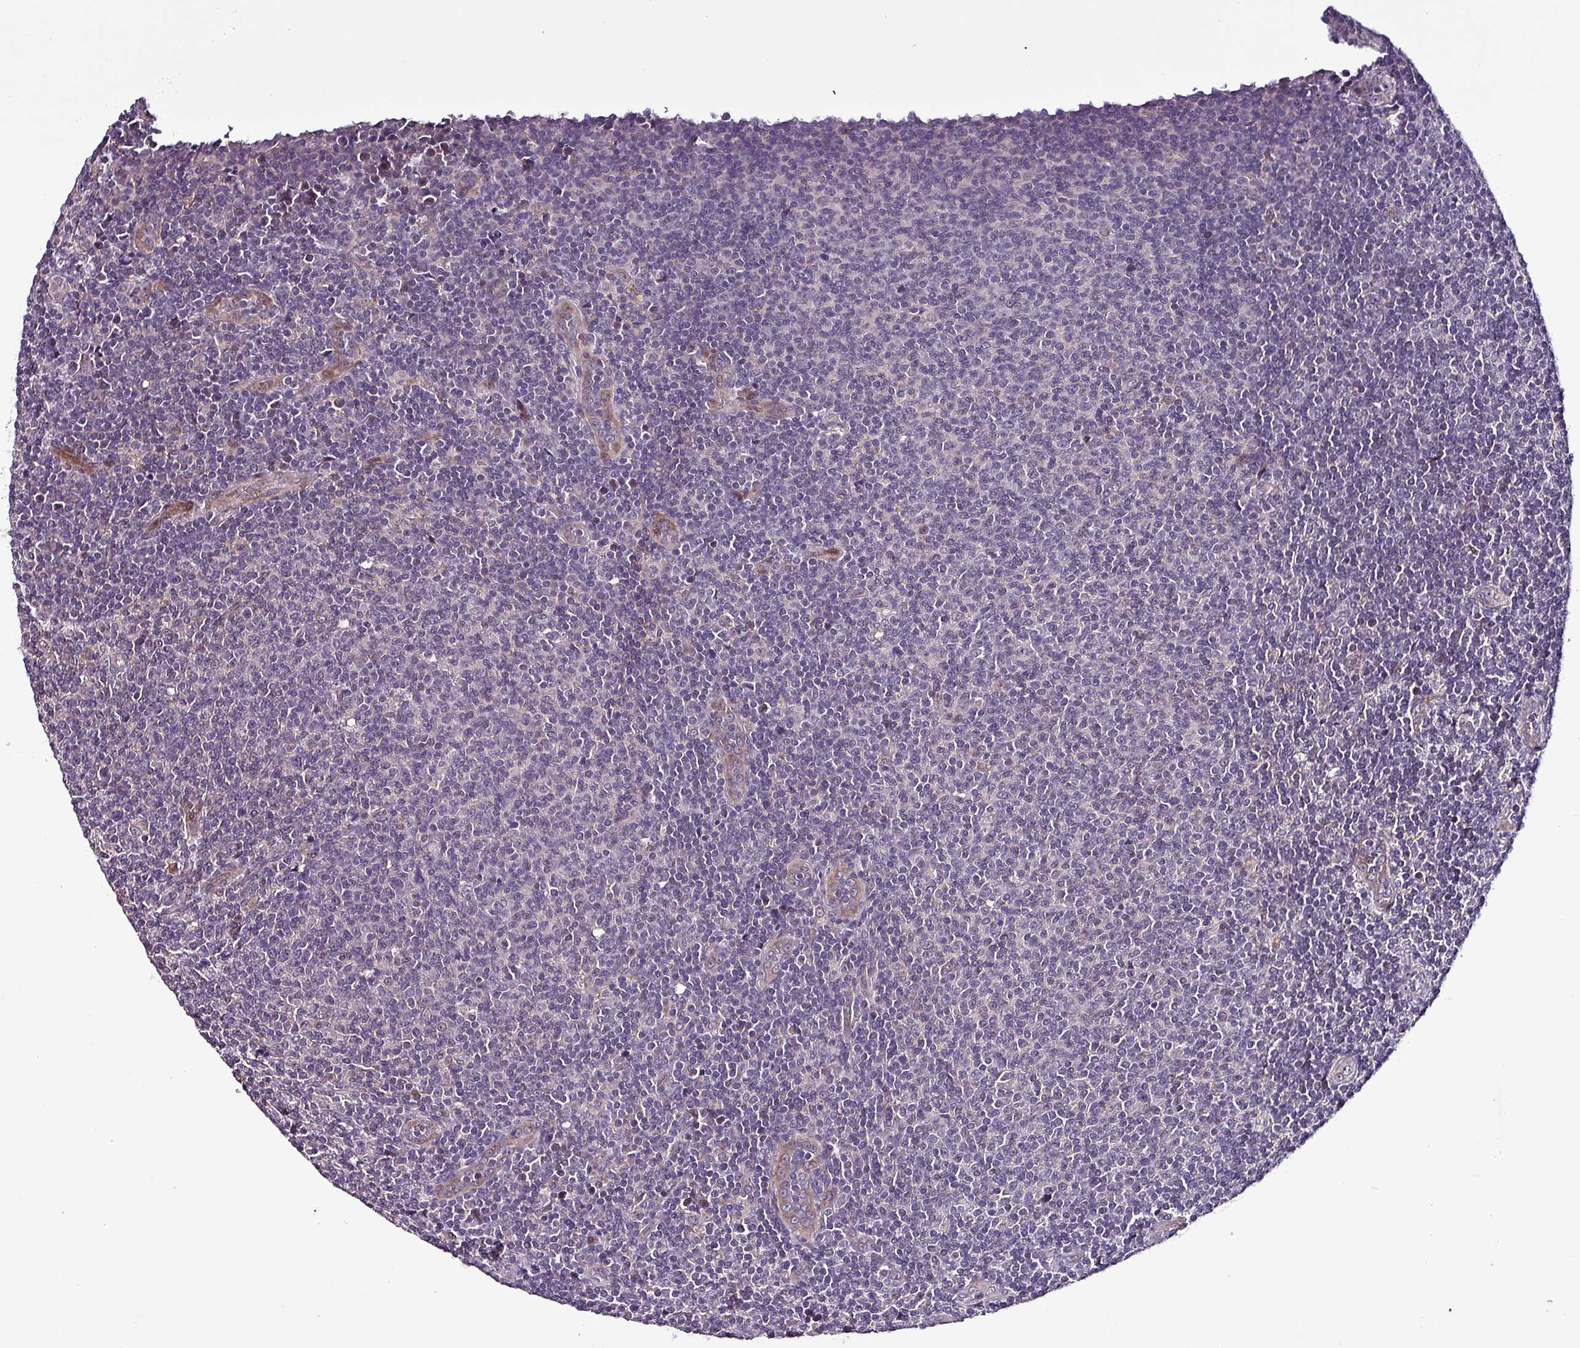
{"staining": {"intensity": "negative", "quantity": "none", "location": "none"}, "tissue": "lymphoma", "cell_type": "Tumor cells", "image_type": "cancer", "snomed": [{"axis": "morphology", "description": "Malignant lymphoma, non-Hodgkin's type, Low grade"}, {"axis": "topography", "description": "Lymph node"}], "caption": "Tumor cells show no significant protein expression in low-grade malignant lymphoma, non-Hodgkin's type.", "gene": "GRAPL", "patient": {"sex": "male", "age": 66}}